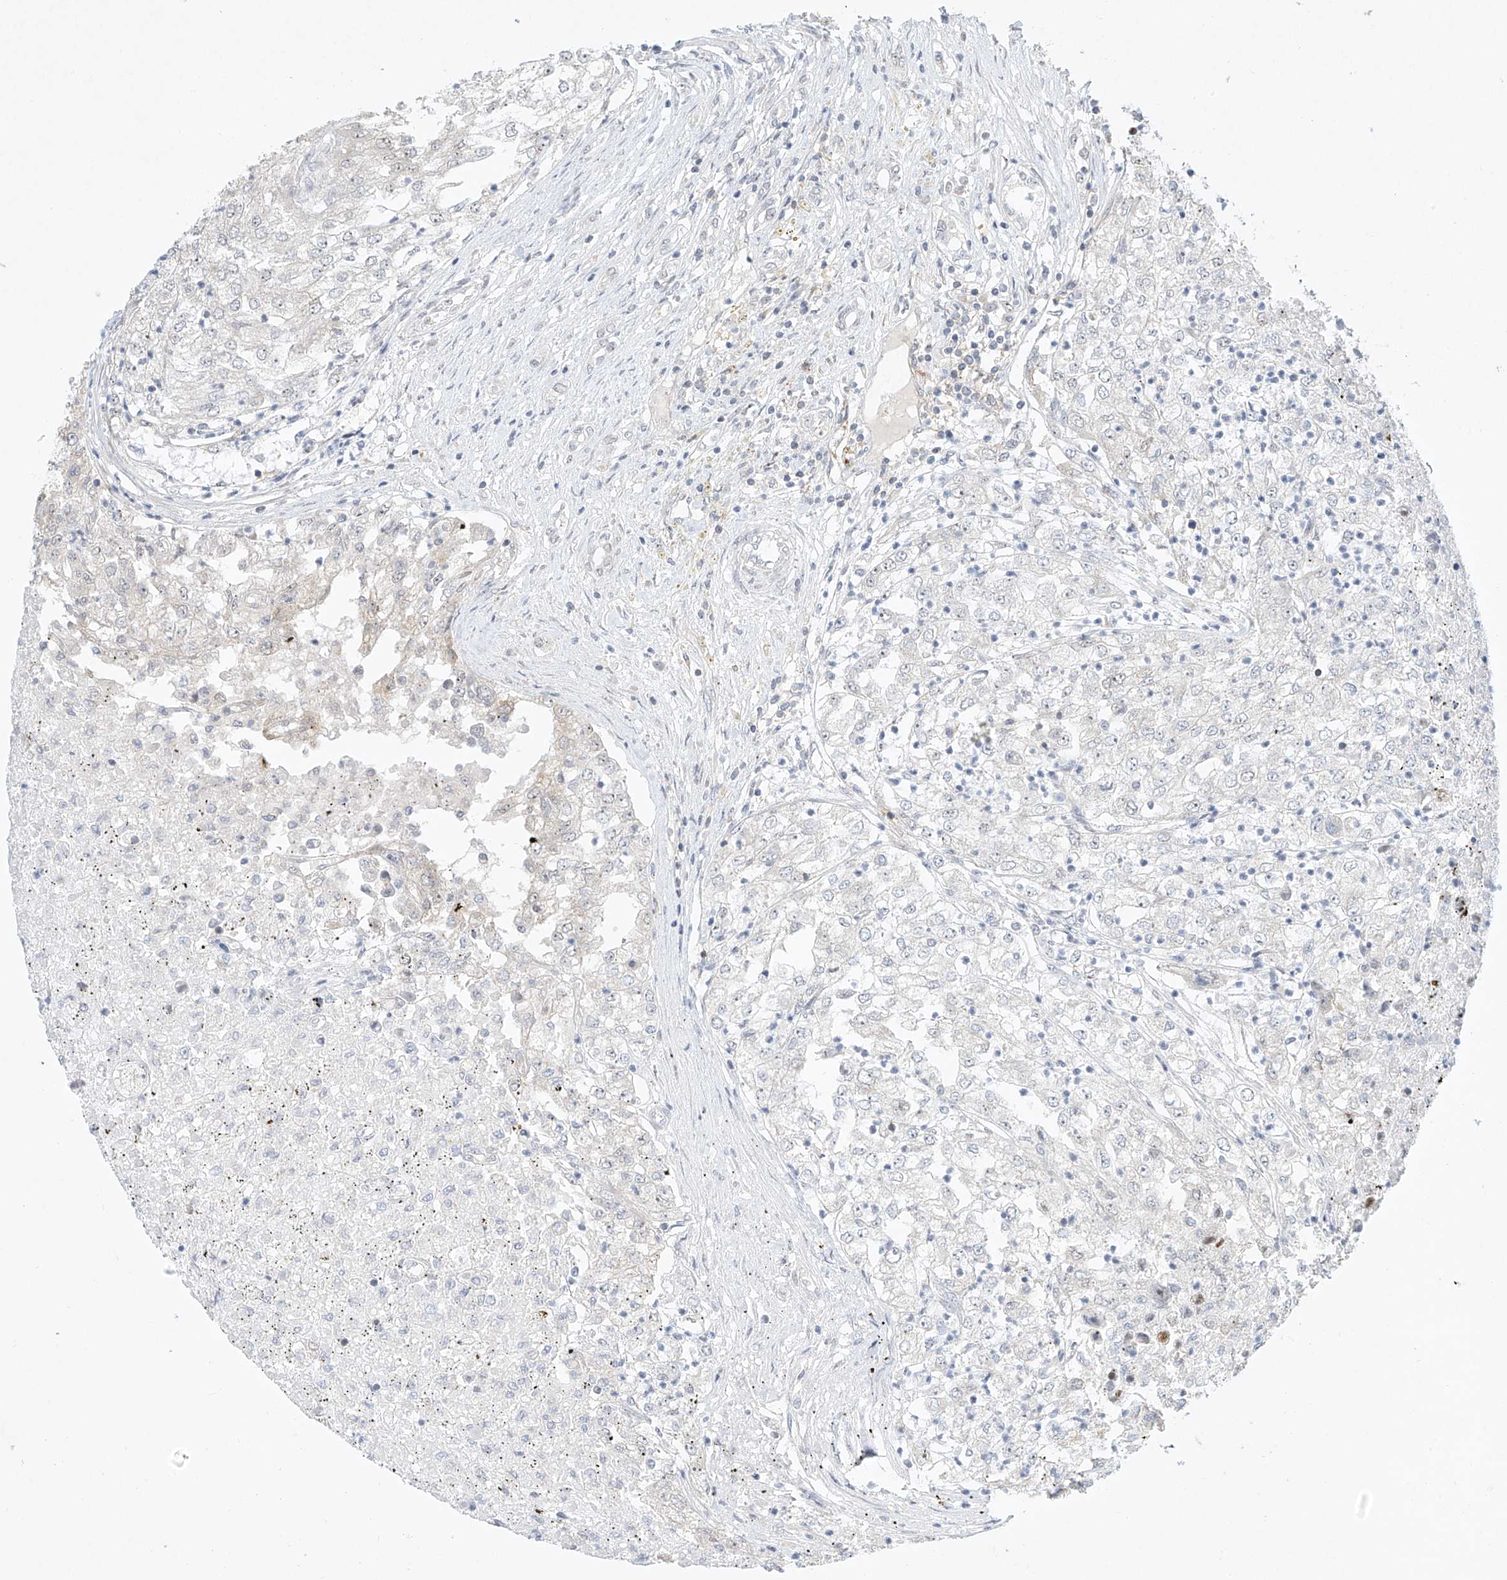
{"staining": {"intensity": "negative", "quantity": "none", "location": "none"}, "tissue": "renal cancer", "cell_type": "Tumor cells", "image_type": "cancer", "snomed": [{"axis": "morphology", "description": "Adenocarcinoma, NOS"}, {"axis": "topography", "description": "Kidney"}], "caption": "Immunohistochemistry (IHC) image of neoplastic tissue: adenocarcinoma (renal) stained with DAB (3,3'-diaminobenzidine) exhibits no significant protein staining in tumor cells.", "gene": "TASP1", "patient": {"sex": "female", "age": 54}}